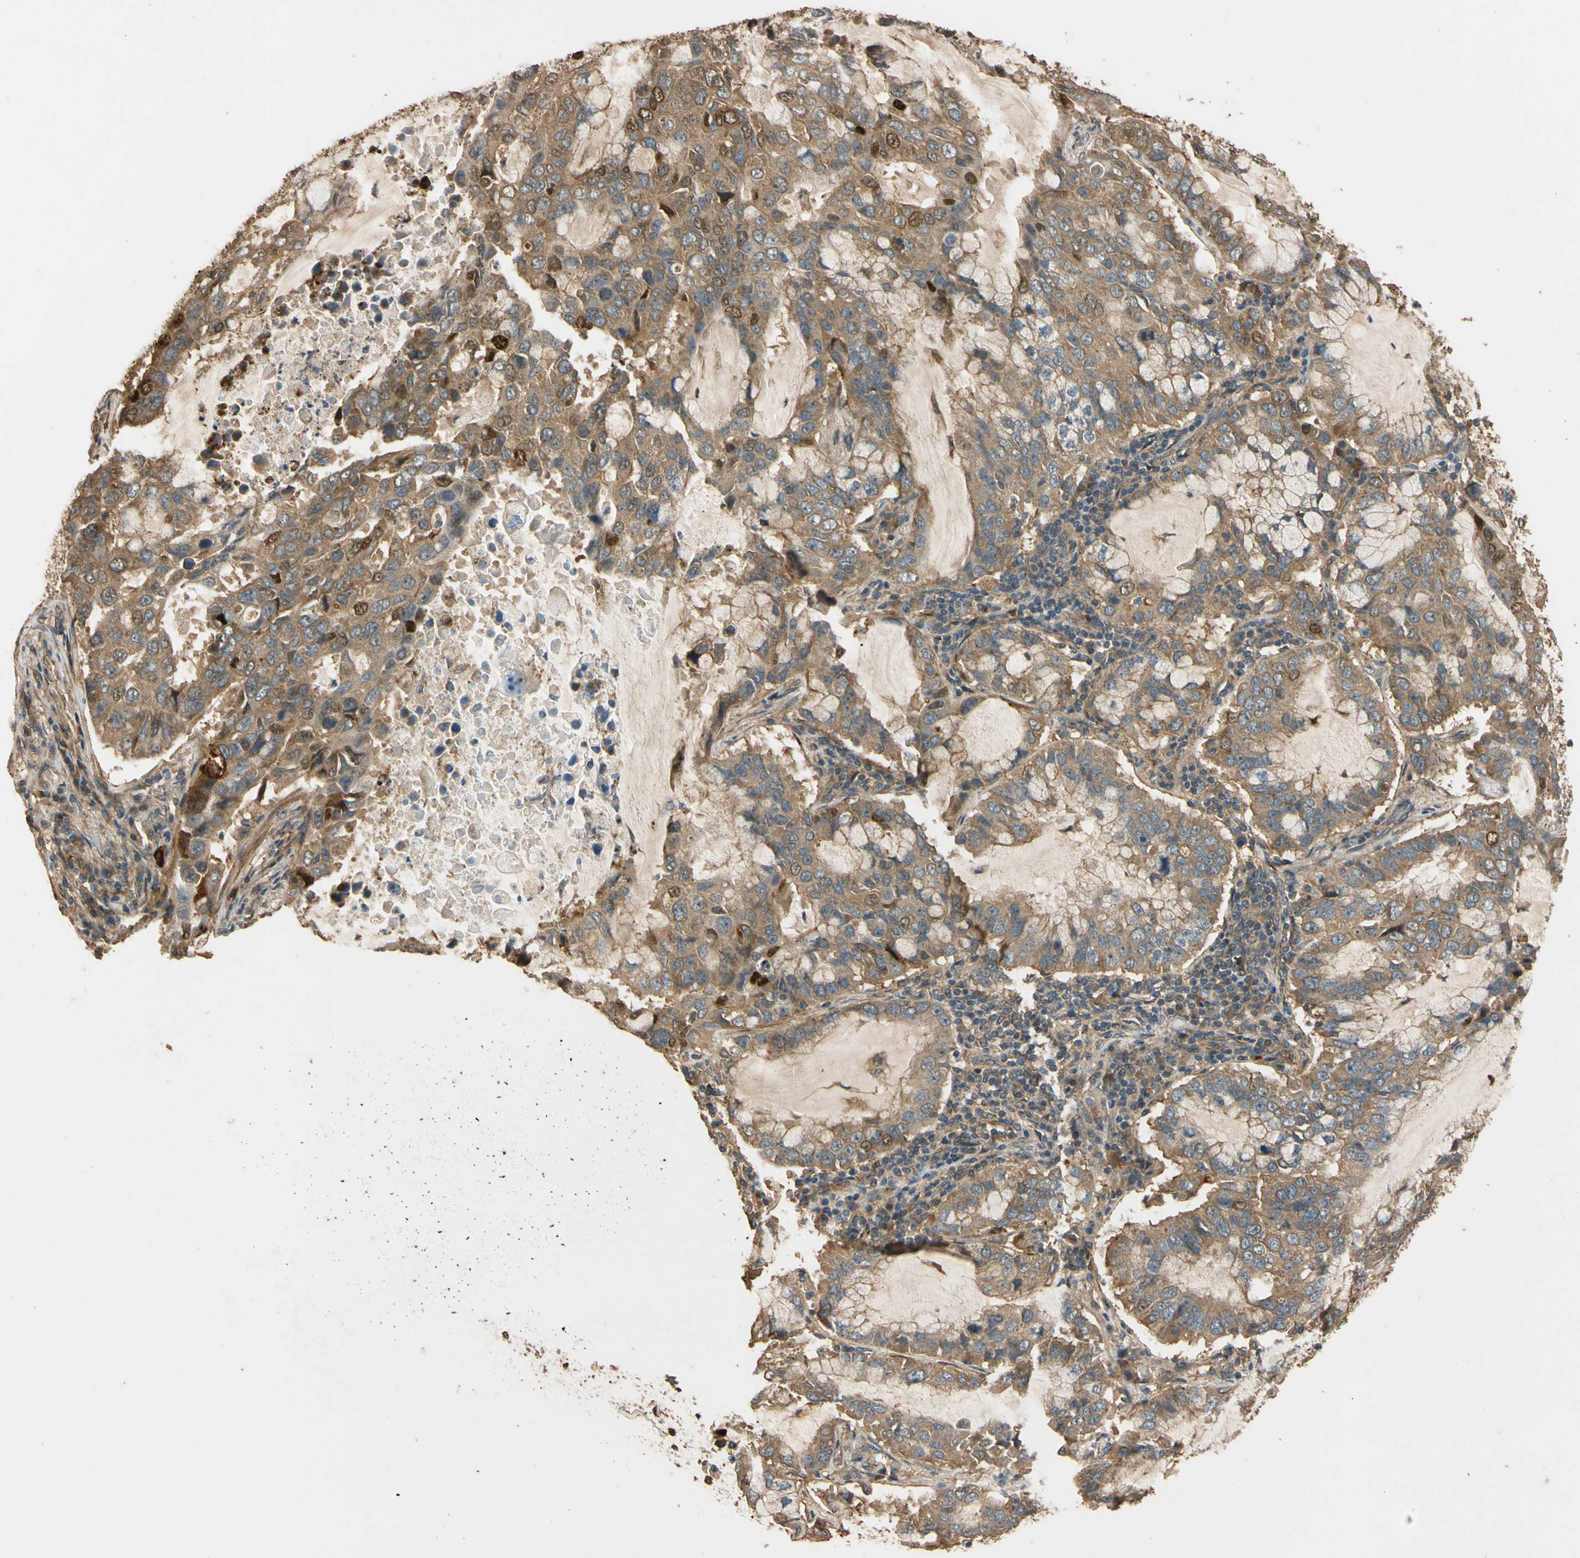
{"staining": {"intensity": "moderate", "quantity": ">75%", "location": "cytoplasmic/membranous"}, "tissue": "lung cancer", "cell_type": "Tumor cells", "image_type": "cancer", "snomed": [{"axis": "morphology", "description": "Adenocarcinoma, NOS"}, {"axis": "topography", "description": "Lung"}], "caption": "Lung cancer (adenocarcinoma) stained for a protein (brown) reveals moderate cytoplasmic/membranous positive staining in about >75% of tumor cells.", "gene": "MGRN1", "patient": {"sex": "male", "age": 64}}